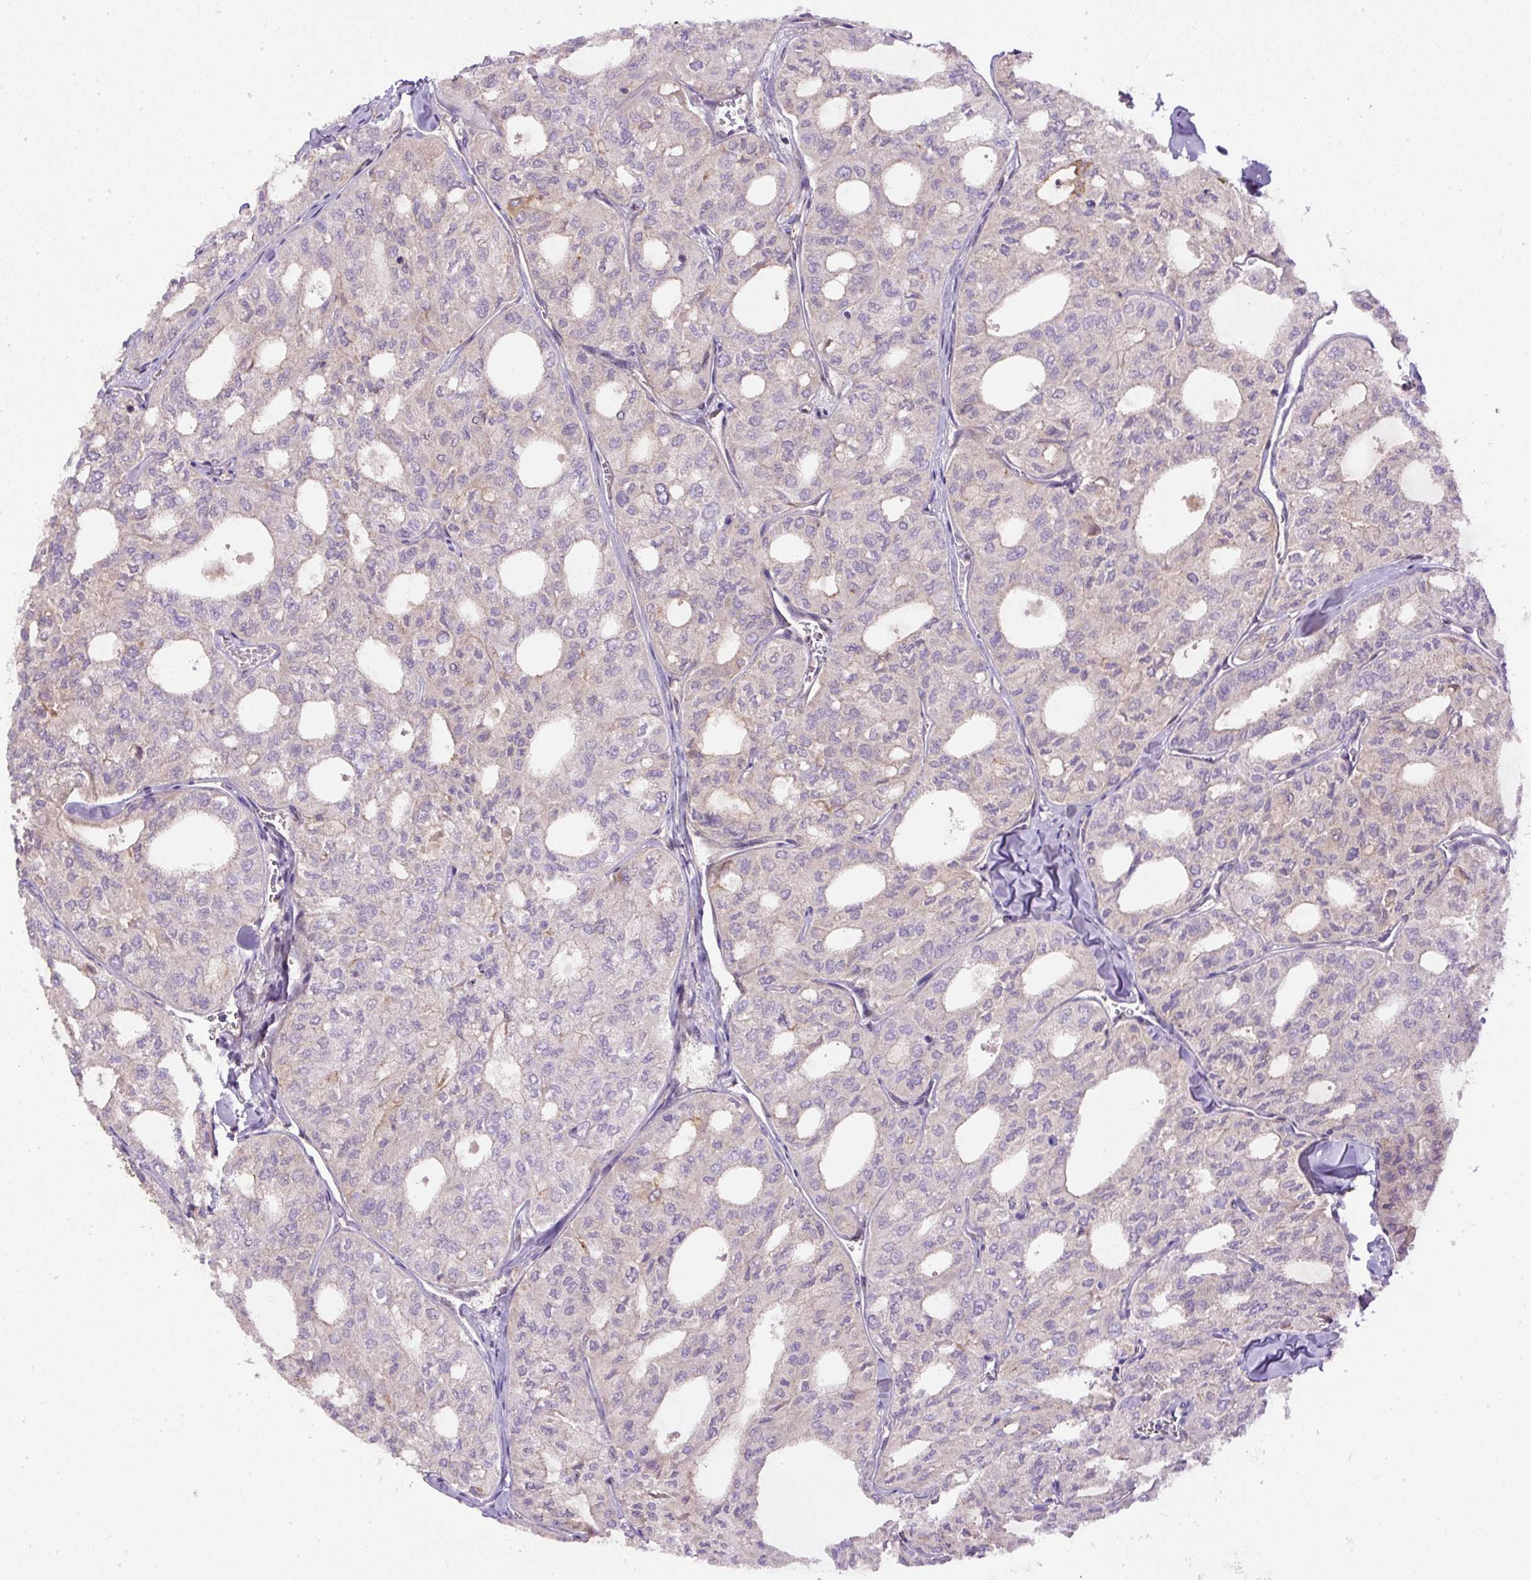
{"staining": {"intensity": "weak", "quantity": "<25%", "location": "cytoplasmic/membranous"}, "tissue": "thyroid cancer", "cell_type": "Tumor cells", "image_type": "cancer", "snomed": [{"axis": "morphology", "description": "Follicular adenoma carcinoma, NOS"}, {"axis": "topography", "description": "Thyroid gland"}], "caption": "Tumor cells are negative for protein expression in human thyroid follicular adenoma carcinoma.", "gene": "DAPK1", "patient": {"sex": "male", "age": 75}}